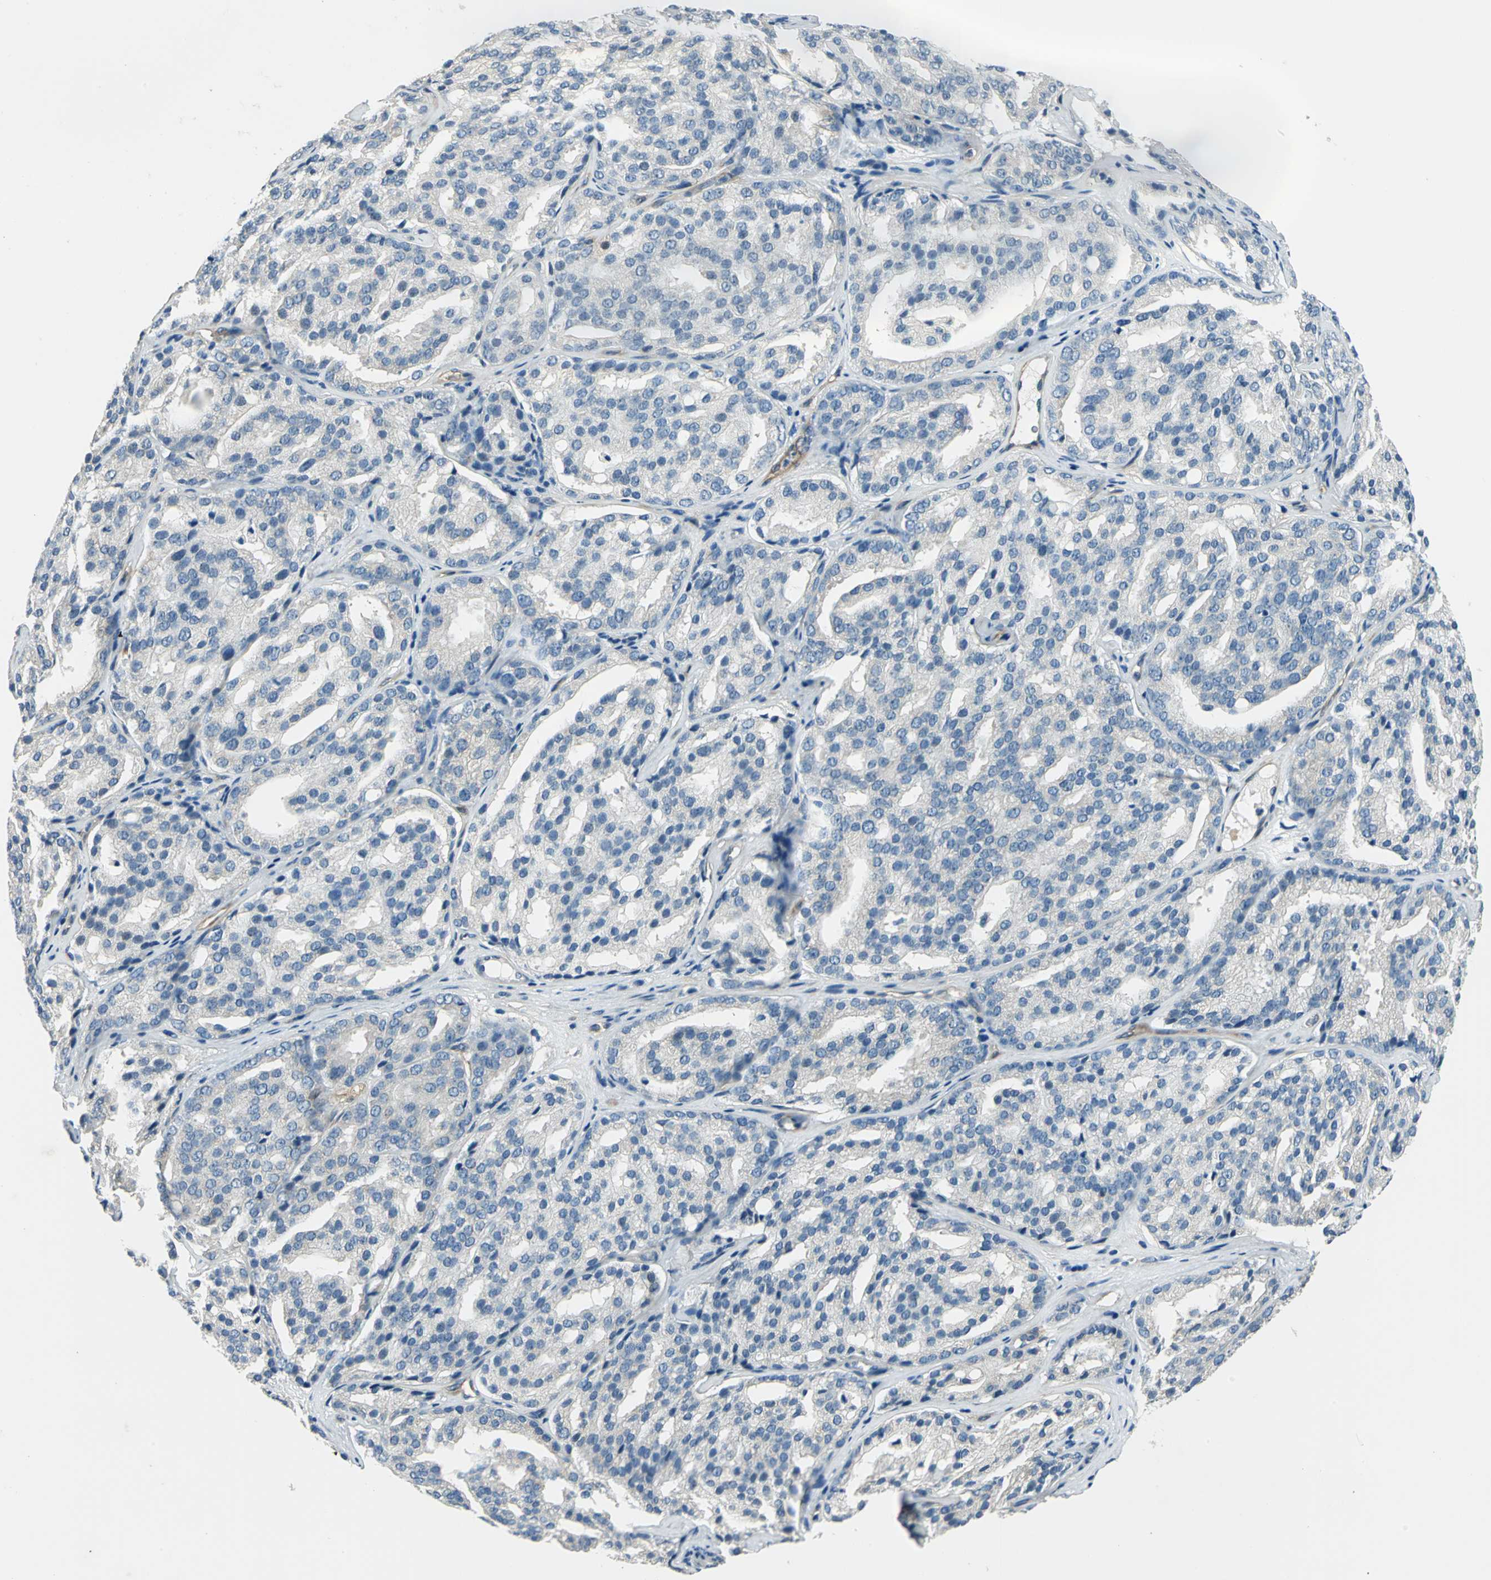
{"staining": {"intensity": "negative", "quantity": "none", "location": "none"}, "tissue": "prostate cancer", "cell_type": "Tumor cells", "image_type": "cancer", "snomed": [{"axis": "morphology", "description": "Adenocarcinoma, High grade"}, {"axis": "topography", "description": "Prostate"}], "caption": "A high-resolution micrograph shows IHC staining of prostate cancer, which displays no significant expression in tumor cells. (DAB immunohistochemistry (IHC) with hematoxylin counter stain).", "gene": "CDC42EP1", "patient": {"sex": "male", "age": 64}}